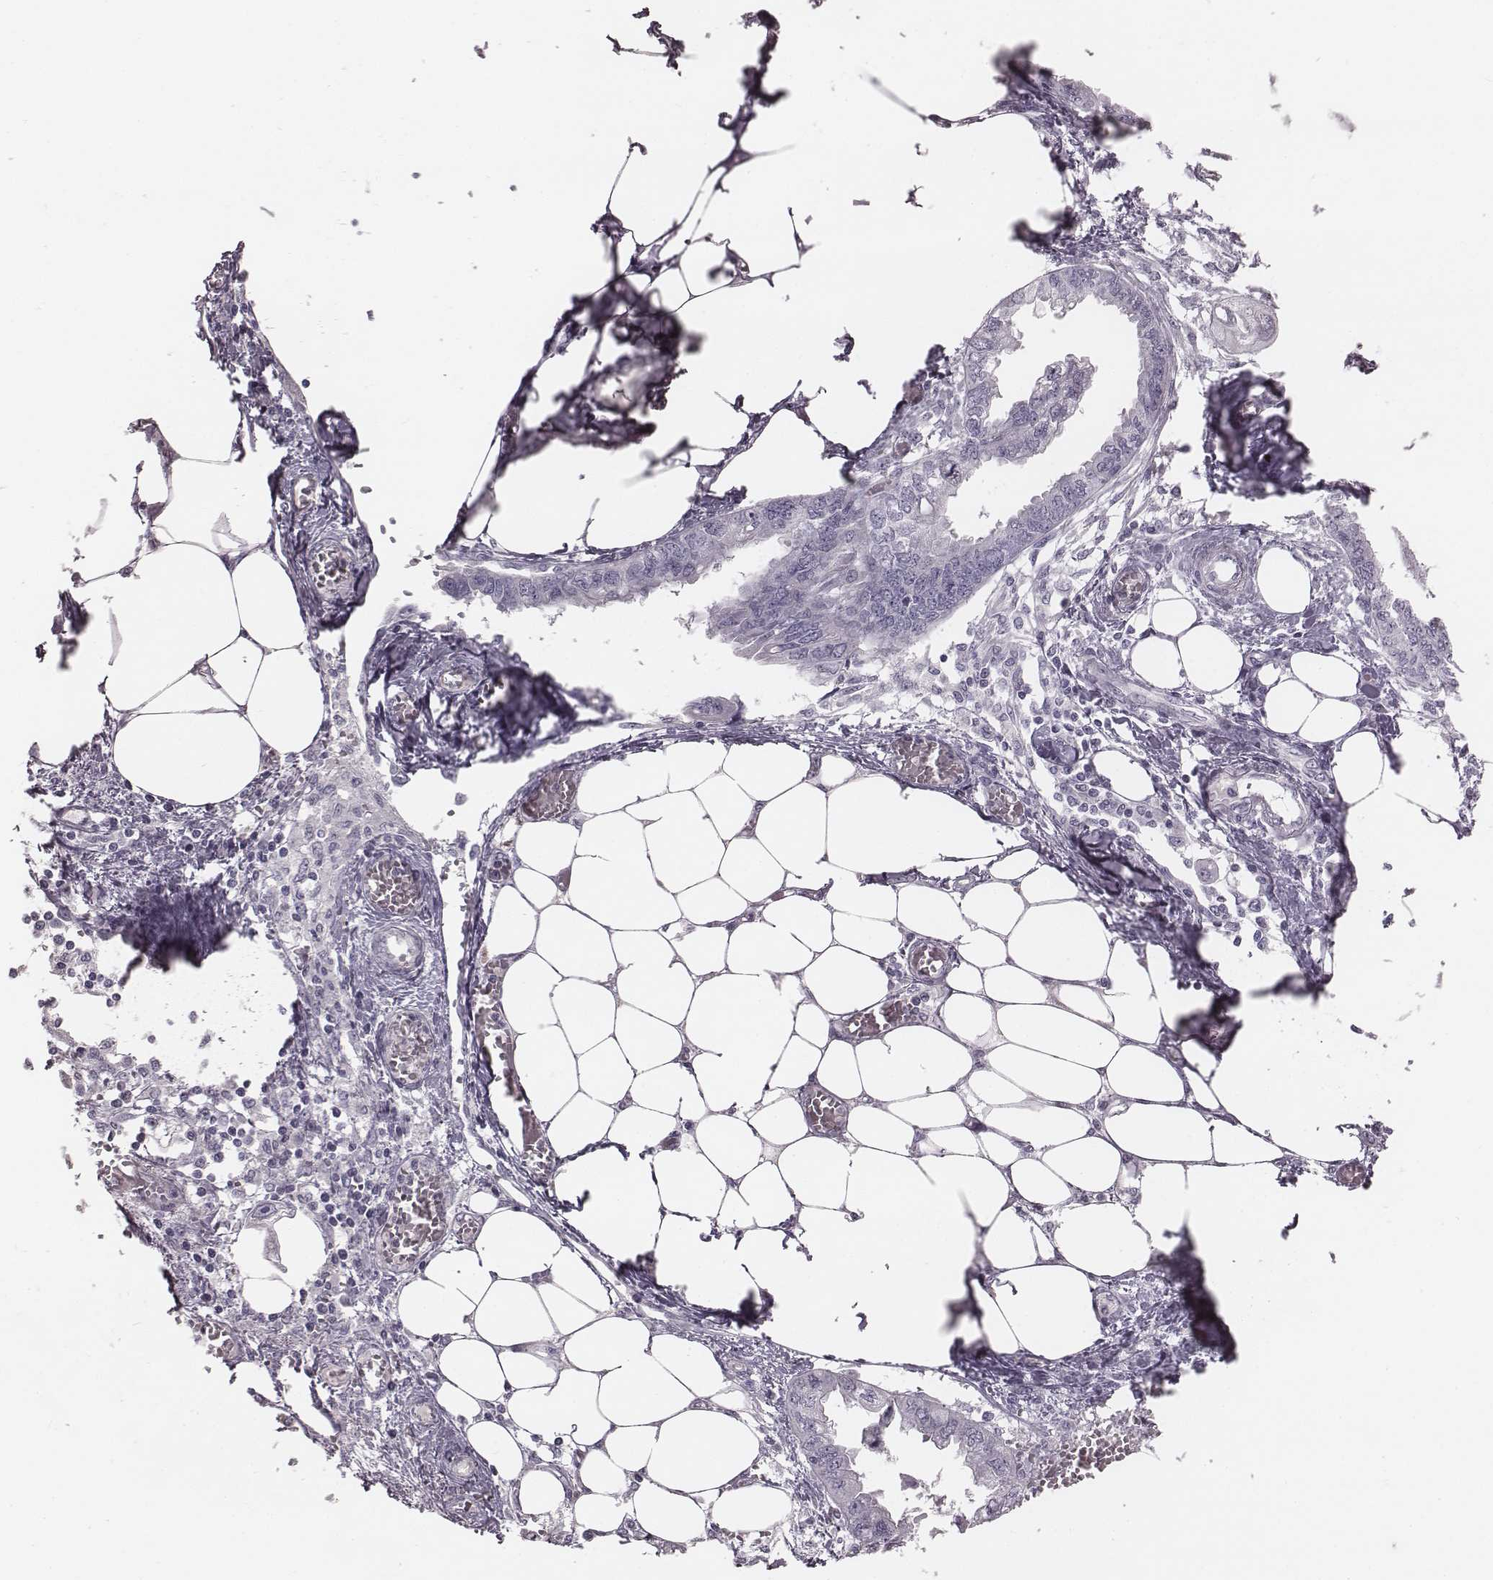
{"staining": {"intensity": "negative", "quantity": "none", "location": "none"}, "tissue": "endometrial cancer", "cell_type": "Tumor cells", "image_type": "cancer", "snomed": [{"axis": "morphology", "description": "Adenocarcinoma, NOS"}, {"axis": "morphology", "description": "Adenocarcinoma, metastatic, NOS"}, {"axis": "topography", "description": "Adipose tissue"}, {"axis": "topography", "description": "Endometrium"}], "caption": "IHC of human adenocarcinoma (endometrial) reveals no positivity in tumor cells.", "gene": "PDE8B", "patient": {"sex": "female", "age": 67}}